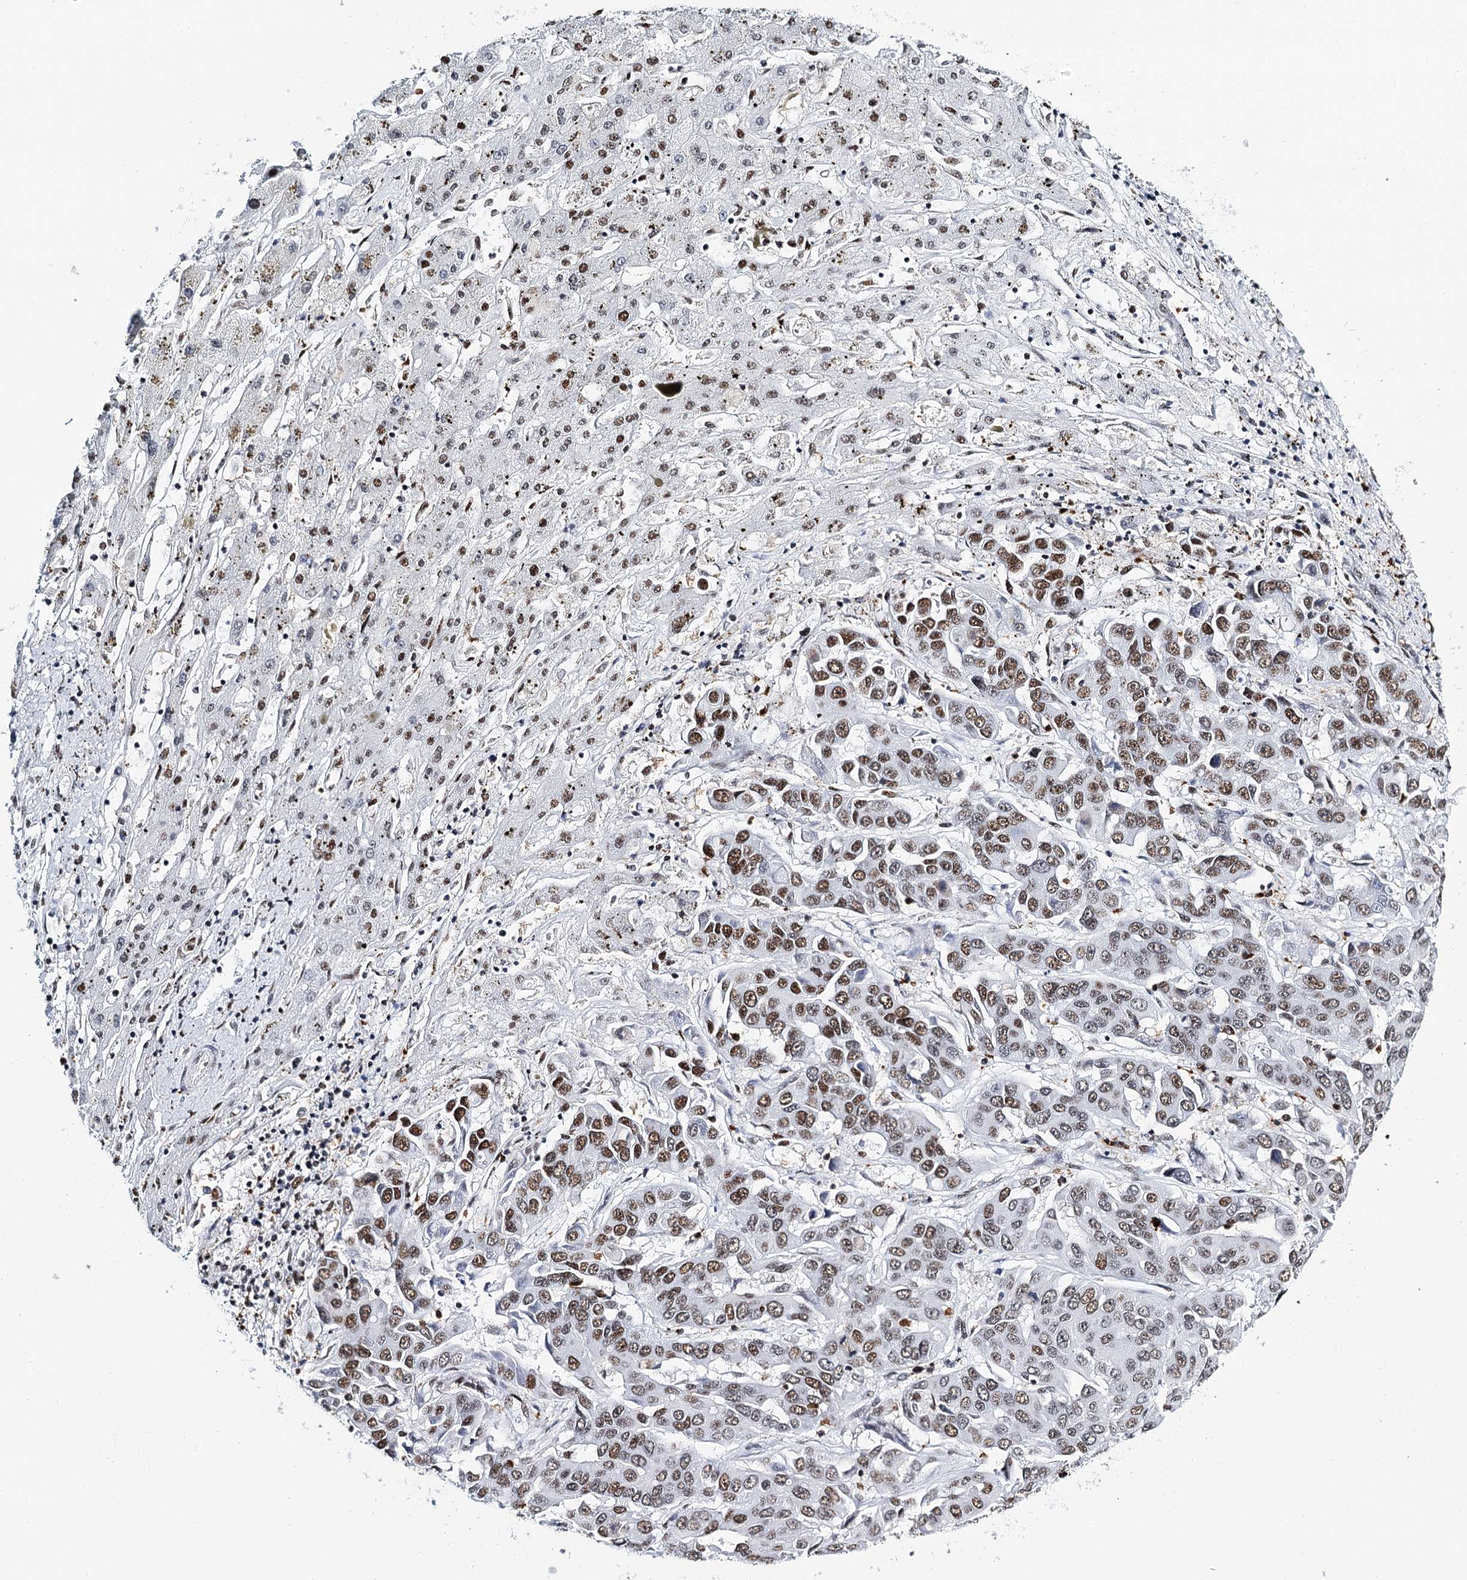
{"staining": {"intensity": "moderate", "quantity": ">75%", "location": "nuclear"}, "tissue": "liver cancer", "cell_type": "Tumor cells", "image_type": "cancer", "snomed": [{"axis": "morphology", "description": "Cholangiocarcinoma"}, {"axis": "topography", "description": "Liver"}], "caption": "Immunohistochemical staining of human liver cancer displays medium levels of moderate nuclear protein staining in about >75% of tumor cells. (IHC, brightfield microscopy, high magnification).", "gene": "BARD1", "patient": {"sex": "female", "age": 52}}